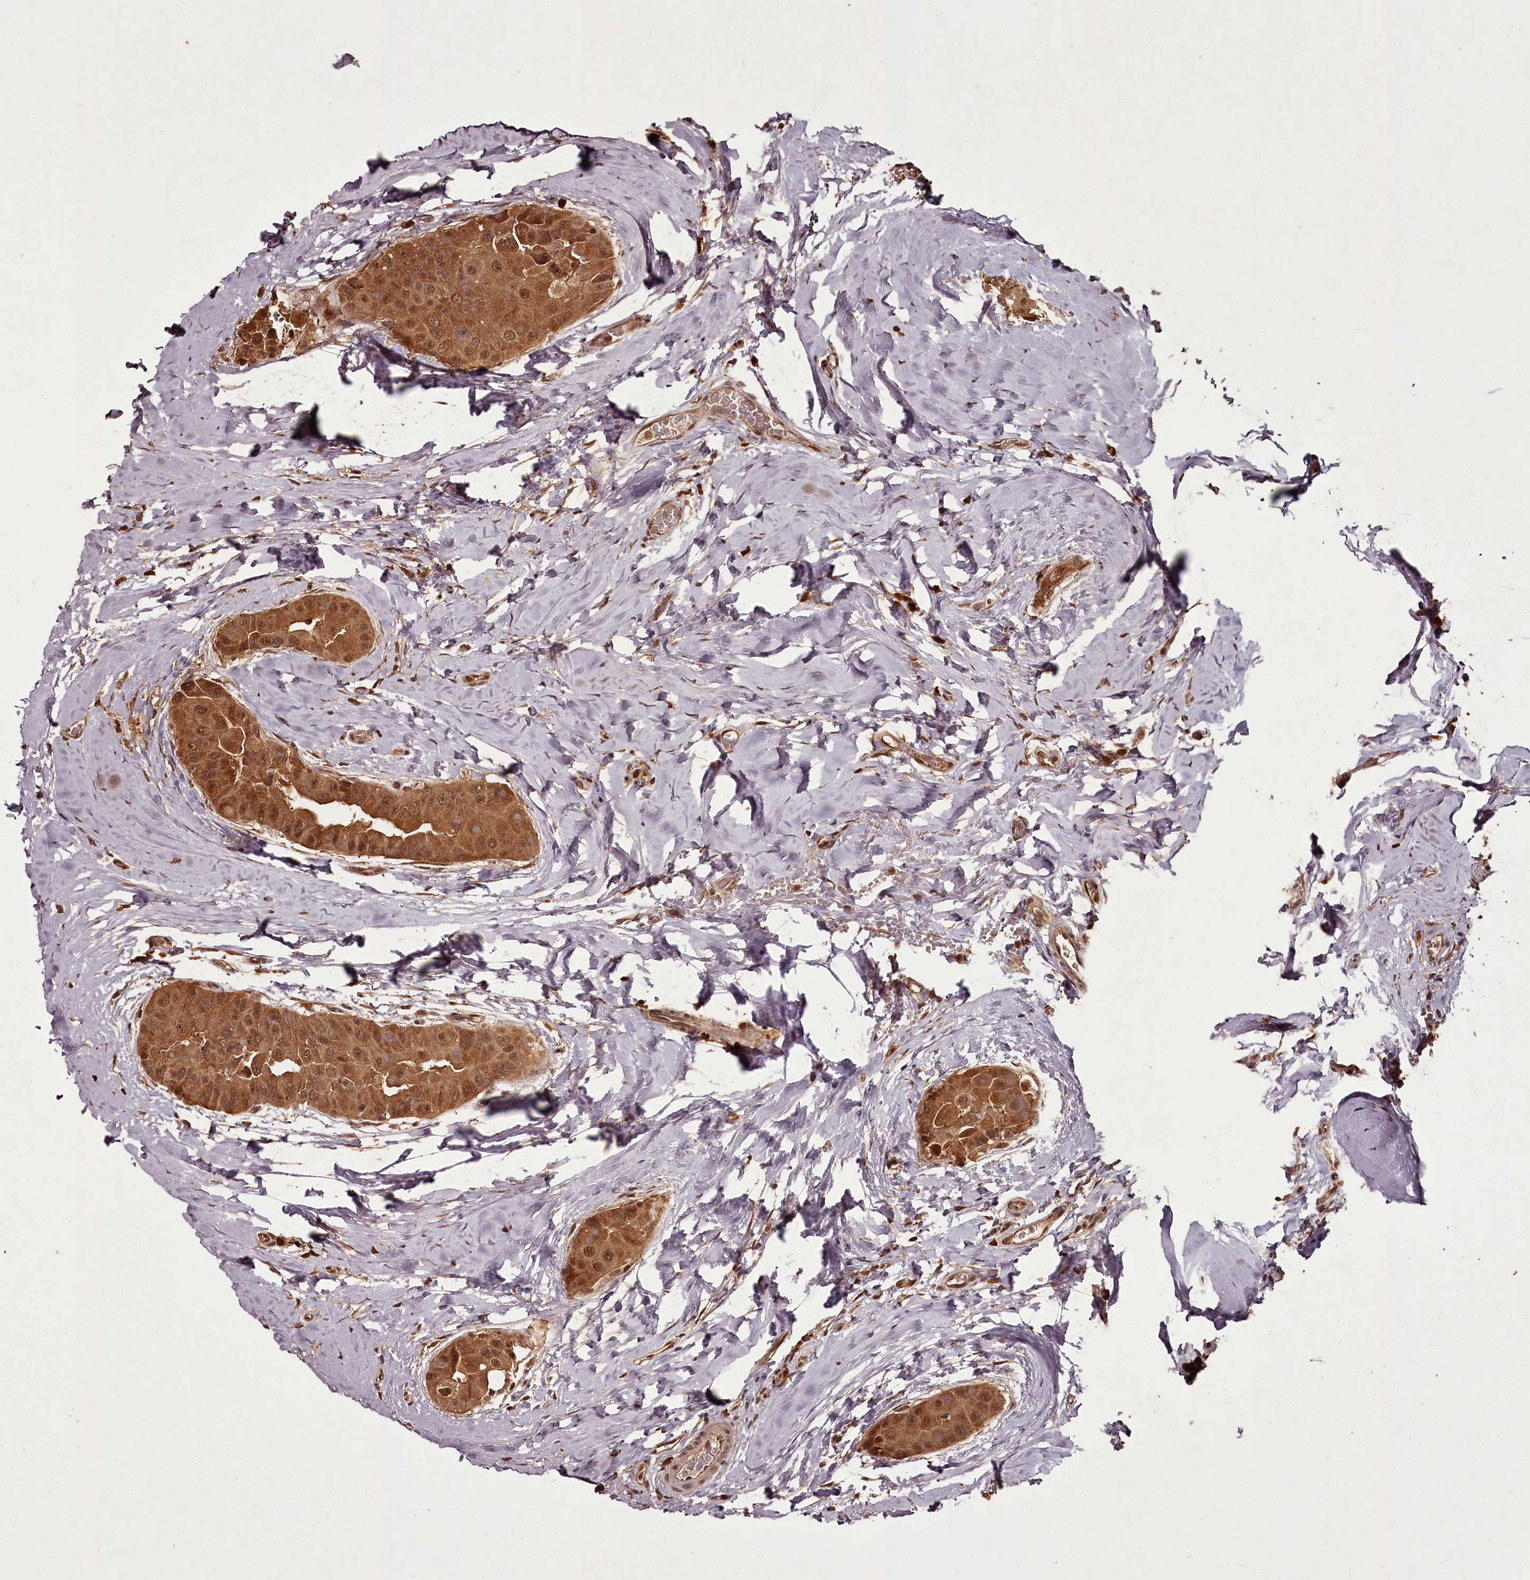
{"staining": {"intensity": "strong", "quantity": ">75%", "location": "cytoplasmic/membranous,nuclear"}, "tissue": "thyroid cancer", "cell_type": "Tumor cells", "image_type": "cancer", "snomed": [{"axis": "morphology", "description": "Papillary adenocarcinoma, NOS"}, {"axis": "topography", "description": "Thyroid gland"}], "caption": "A high-resolution micrograph shows immunohistochemistry (IHC) staining of thyroid cancer, which shows strong cytoplasmic/membranous and nuclear staining in about >75% of tumor cells.", "gene": "NPRL2", "patient": {"sex": "male", "age": 33}}